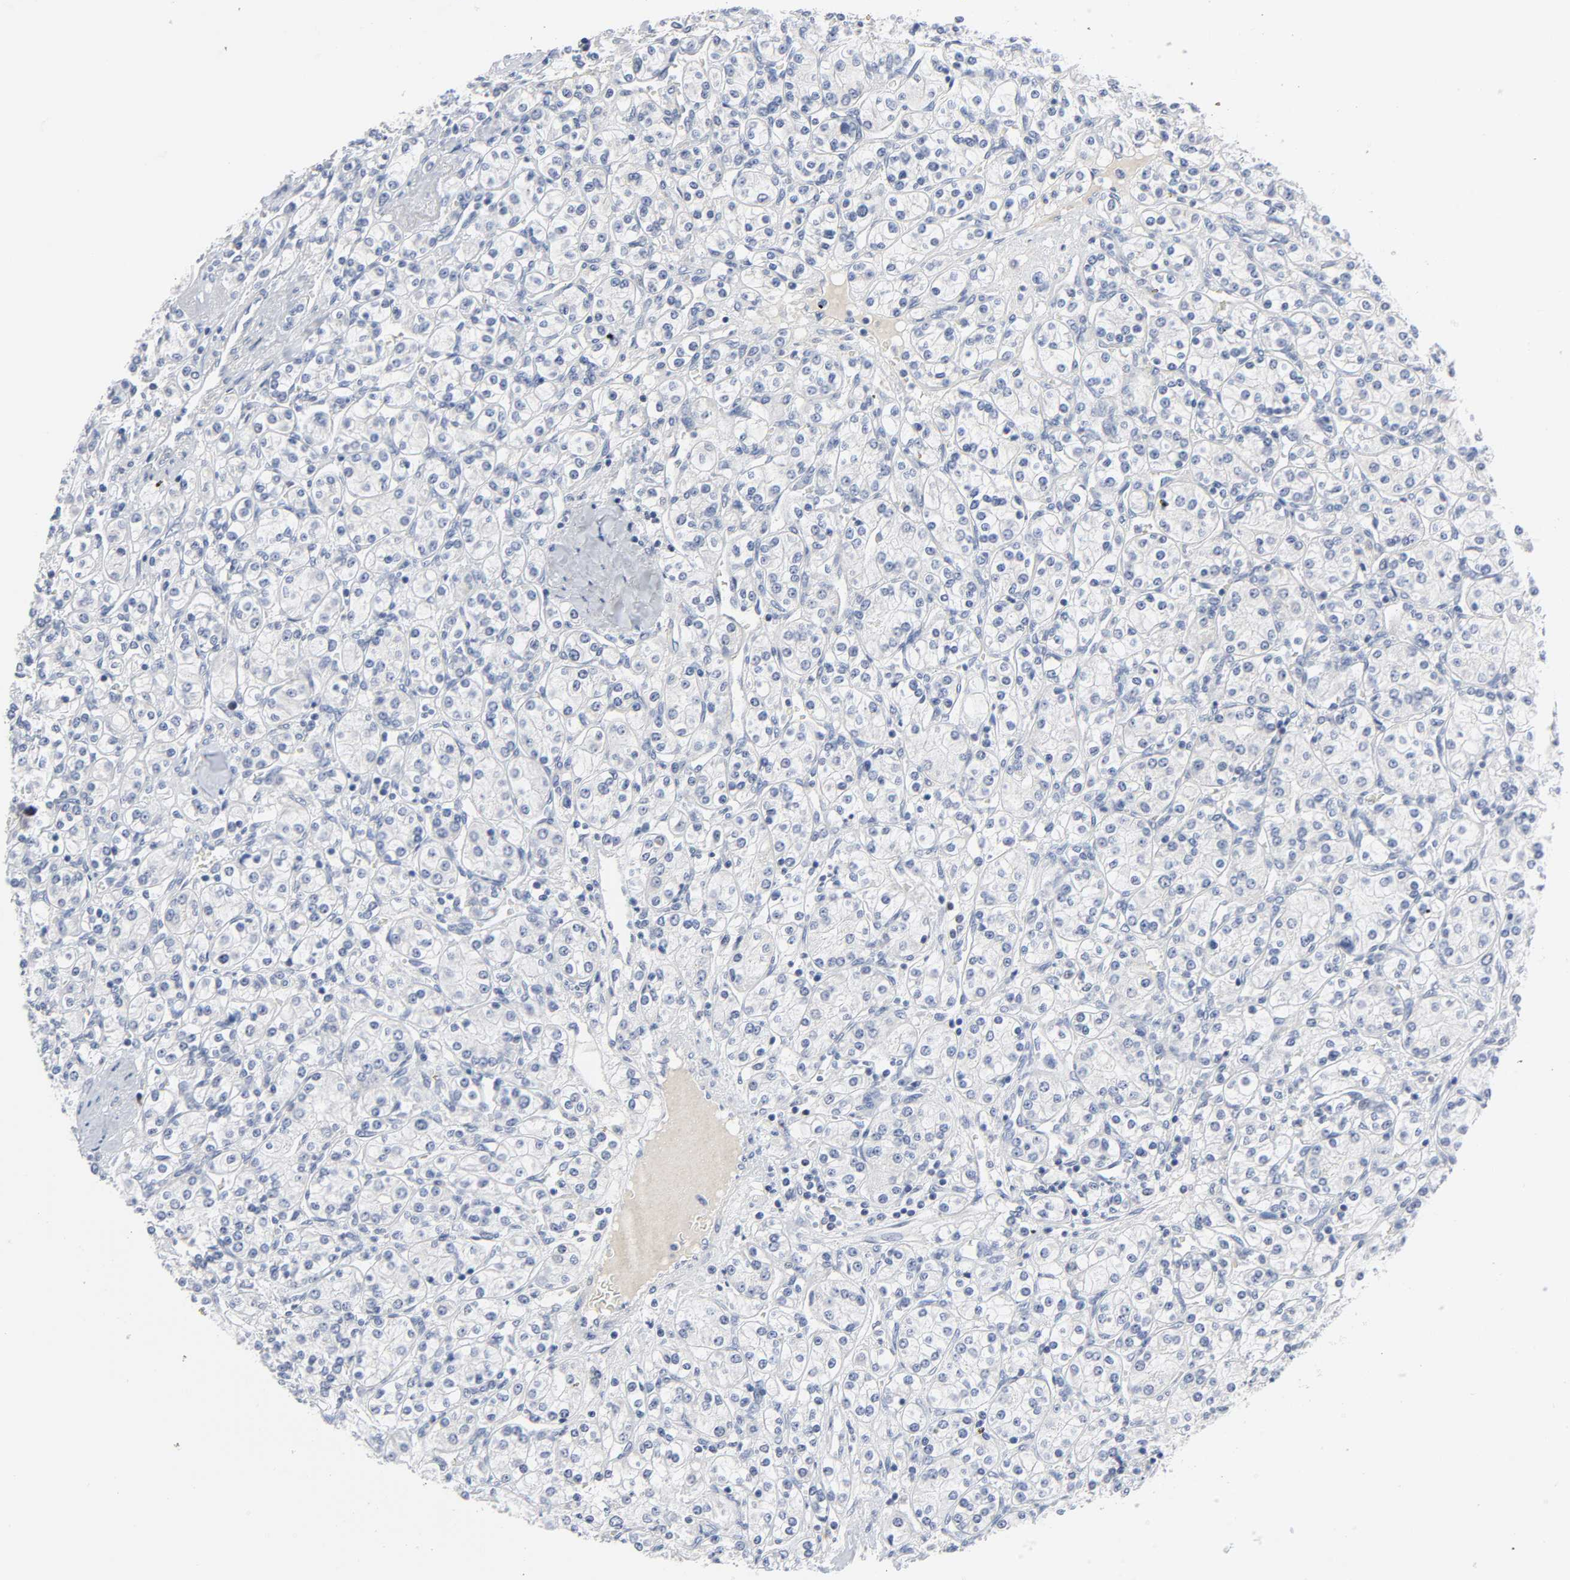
{"staining": {"intensity": "negative", "quantity": "none", "location": "none"}, "tissue": "renal cancer", "cell_type": "Tumor cells", "image_type": "cancer", "snomed": [{"axis": "morphology", "description": "Adenocarcinoma, NOS"}, {"axis": "topography", "description": "Kidney"}], "caption": "Immunohistochemical staining of adenocarcinoma (renal) reveals no significant positivity in tumor cells. (DAB immunohistochemistry (IHC) visualized using brightfield microscopy, high magnification).", "gene": "WEE1", "patient": {"sex": "male", "age": 77}}